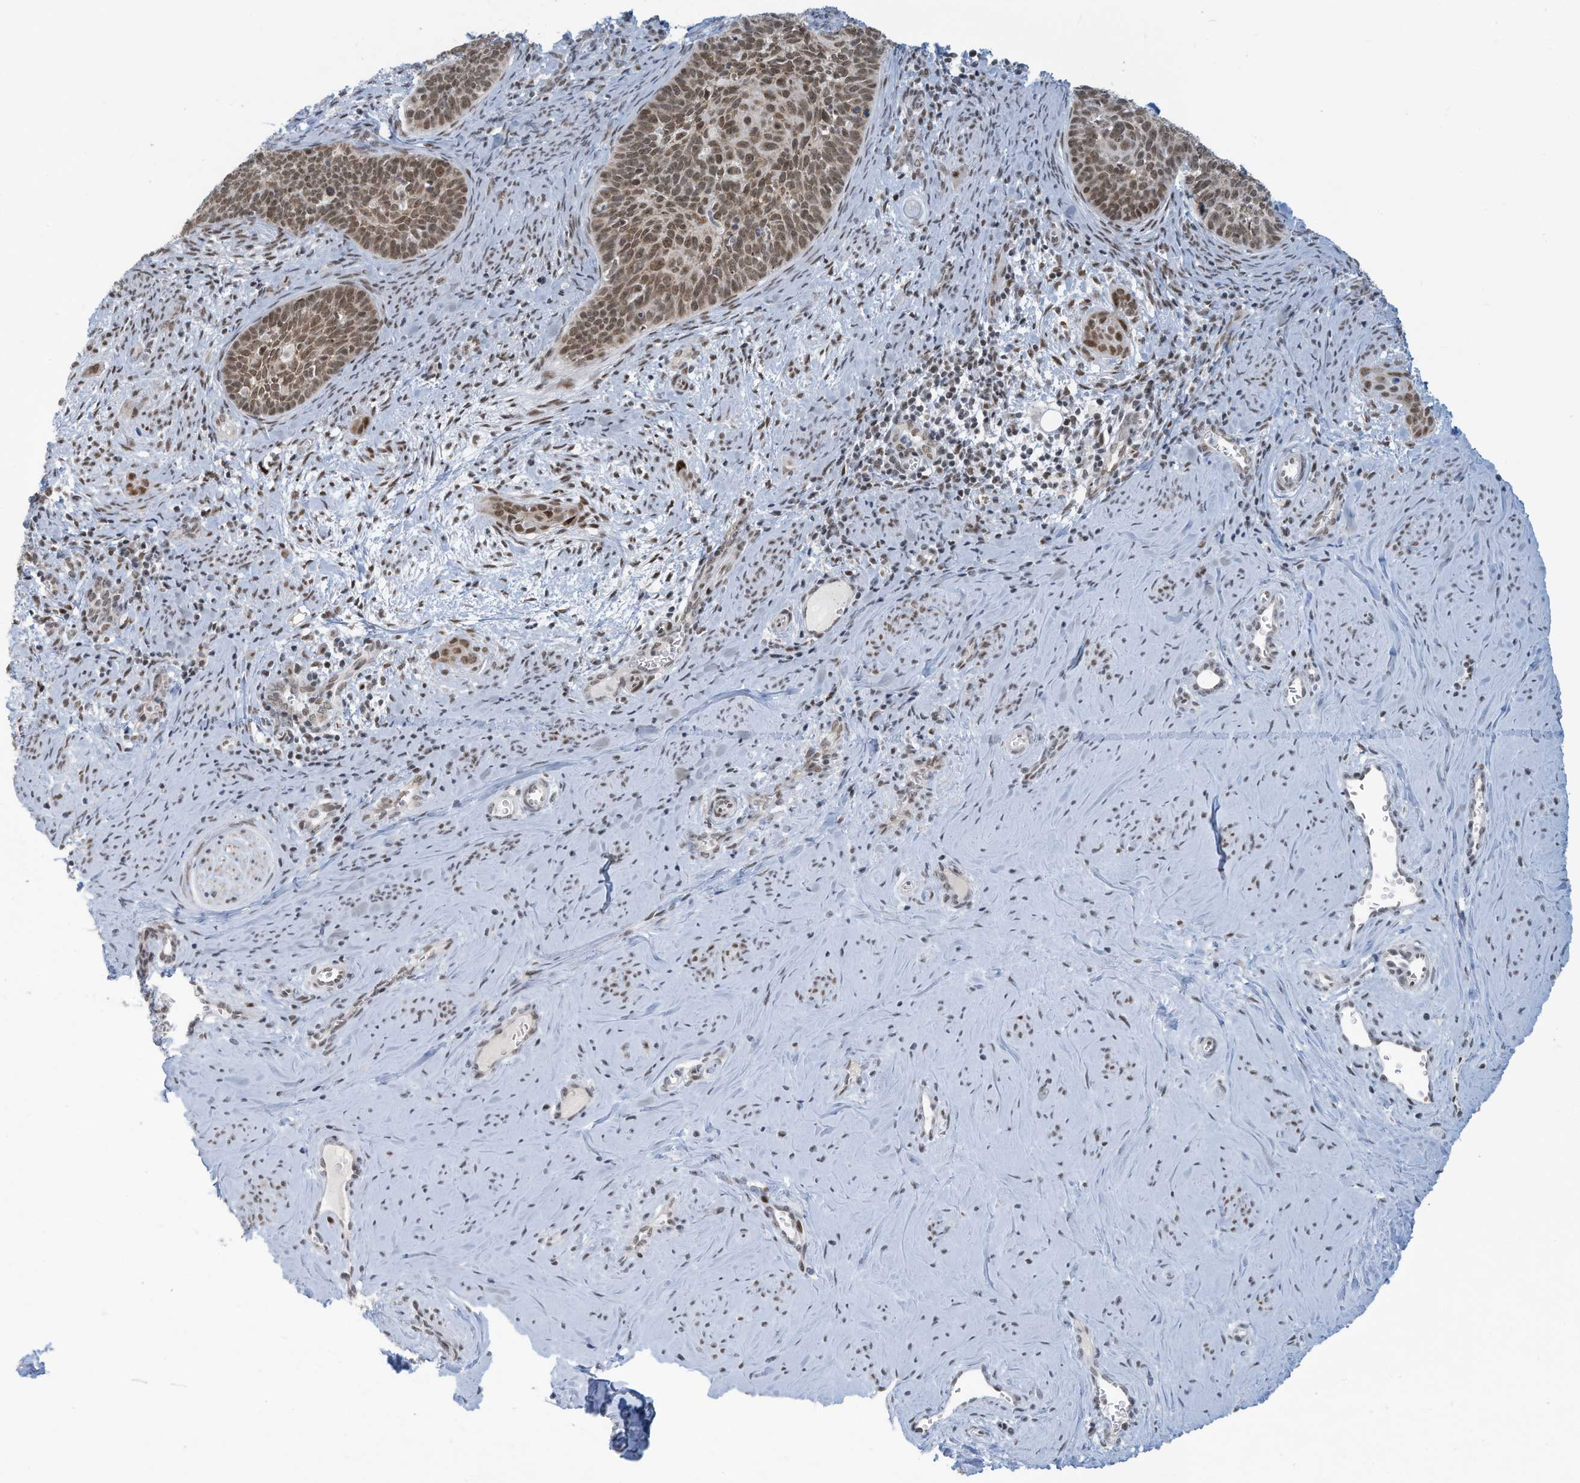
{"staining": {"intensity": "moderate", "quantity": ">75%", "location": "nuclear"}, "tissue": "cervical cancer", "cell_type": "Tumor cells", "image_type": "cancer", "snomed": [{"axis": "morphology", "description": "Squamous cell carcinoma, NOS"}, {"axis": "topography", "description": "Cervix"}], "caption": "Immunohistochemistry micrograph of neoplastic tissue: human cervical cancer stained using IHC reveals medium levels of moderate protein expression localized specifically in the nuclear of tumor cells, appearing as a nuclear brown color.", "gene": "ECT2L", "patient": {"sex": "female", "age": 33}}